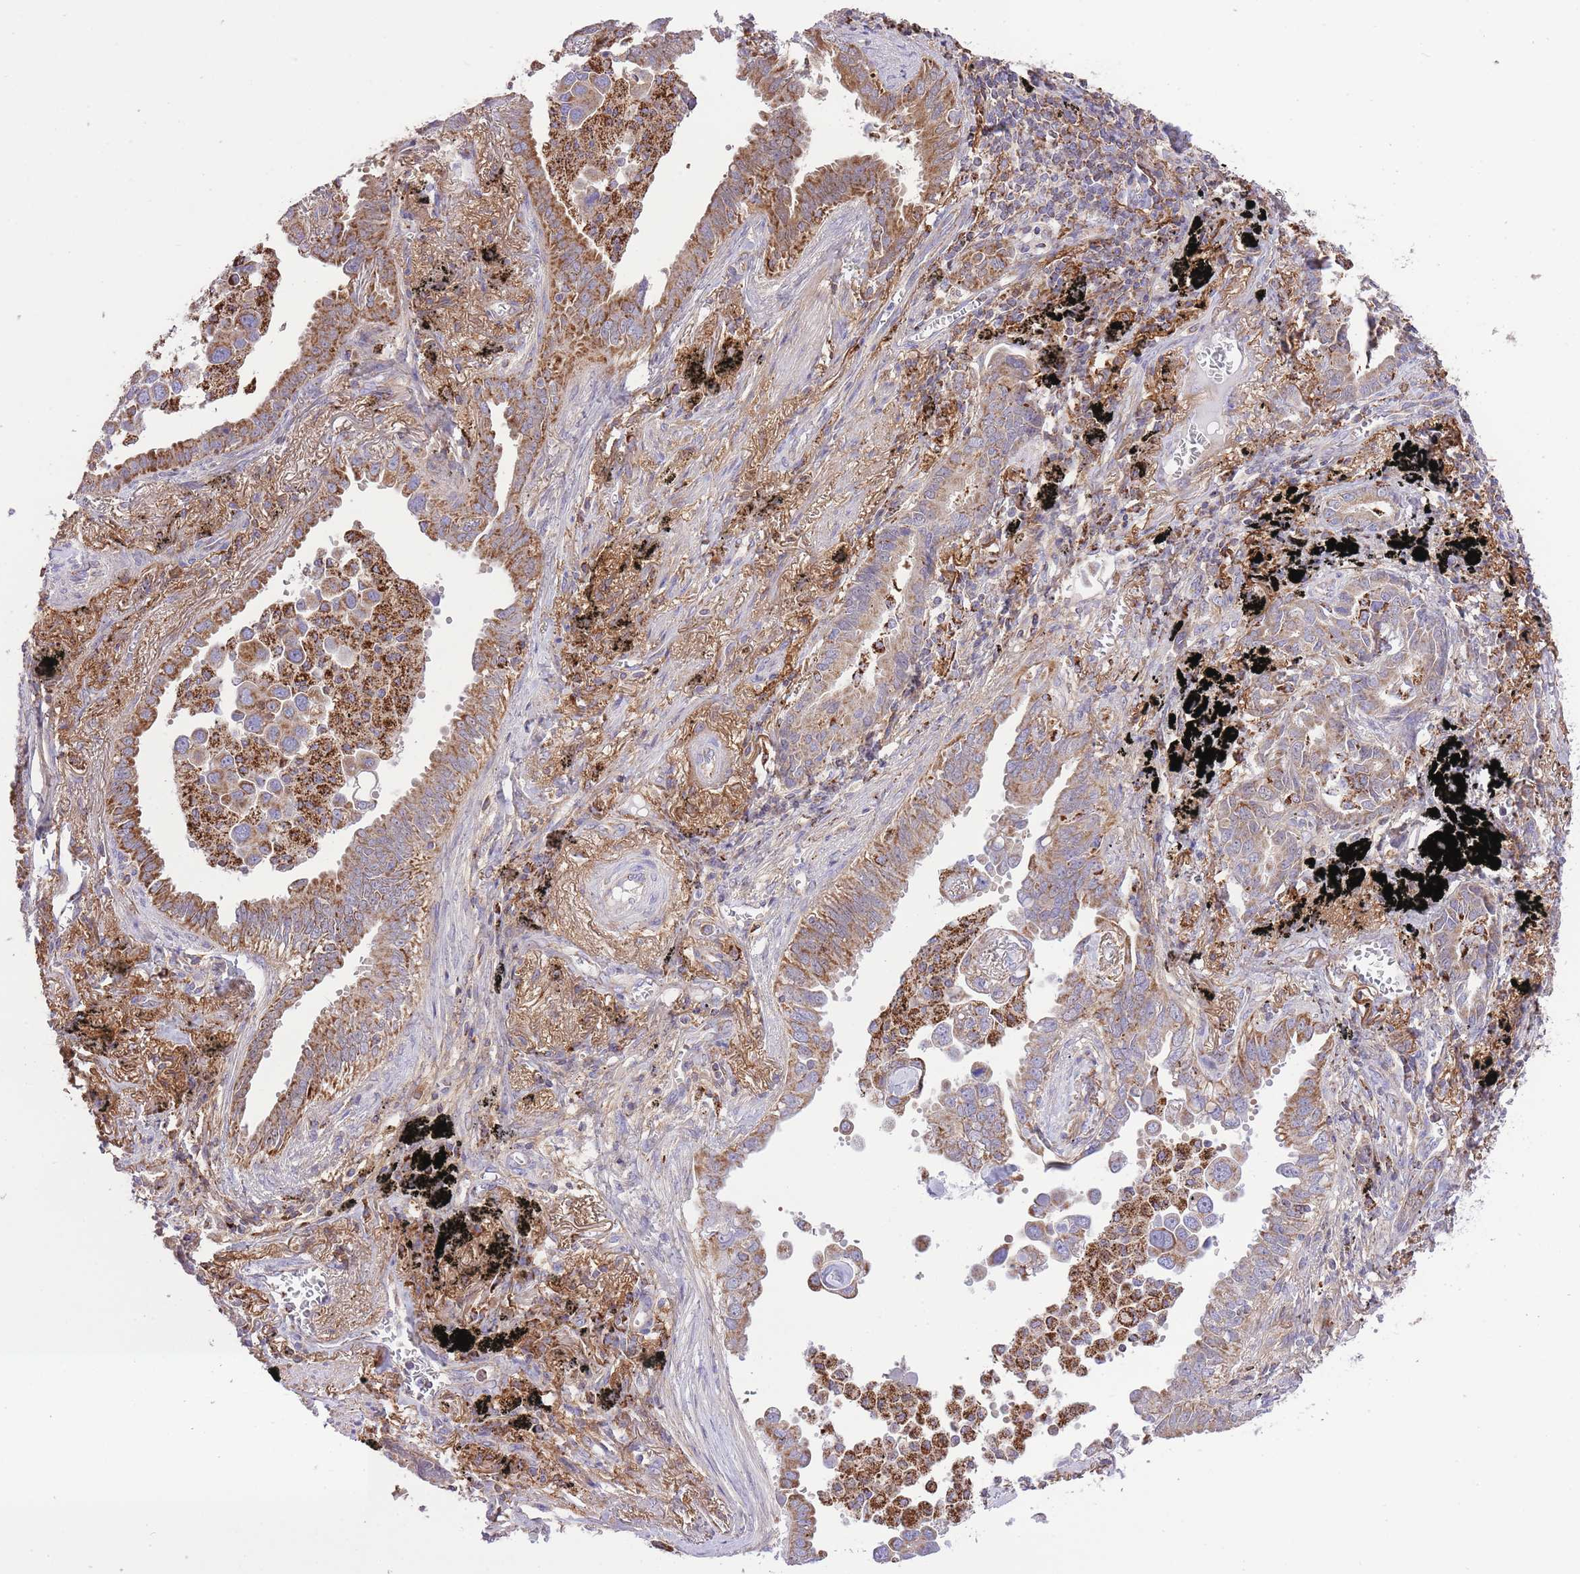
{"staining": {"intensity": "moderate", "quantity": ">75%", "location": "cytoplasmic/membranous"}, "tissue": "lung cancer", "cell_type": "Tumor cells", "image_type": "cancer", "snomed": [{"axis": "morphology", "description": "Adenocarcinoma, NOS"}, {"axis": "topography", "description": "Lung"}], "caption": "Lung adenocarcinoma stained for a protein exhibits moderate cytoplasmic/membranous positivity in tumor cells.", "gene": "ST3GAL3", "patient": {"sex": "male", "age": 67}}